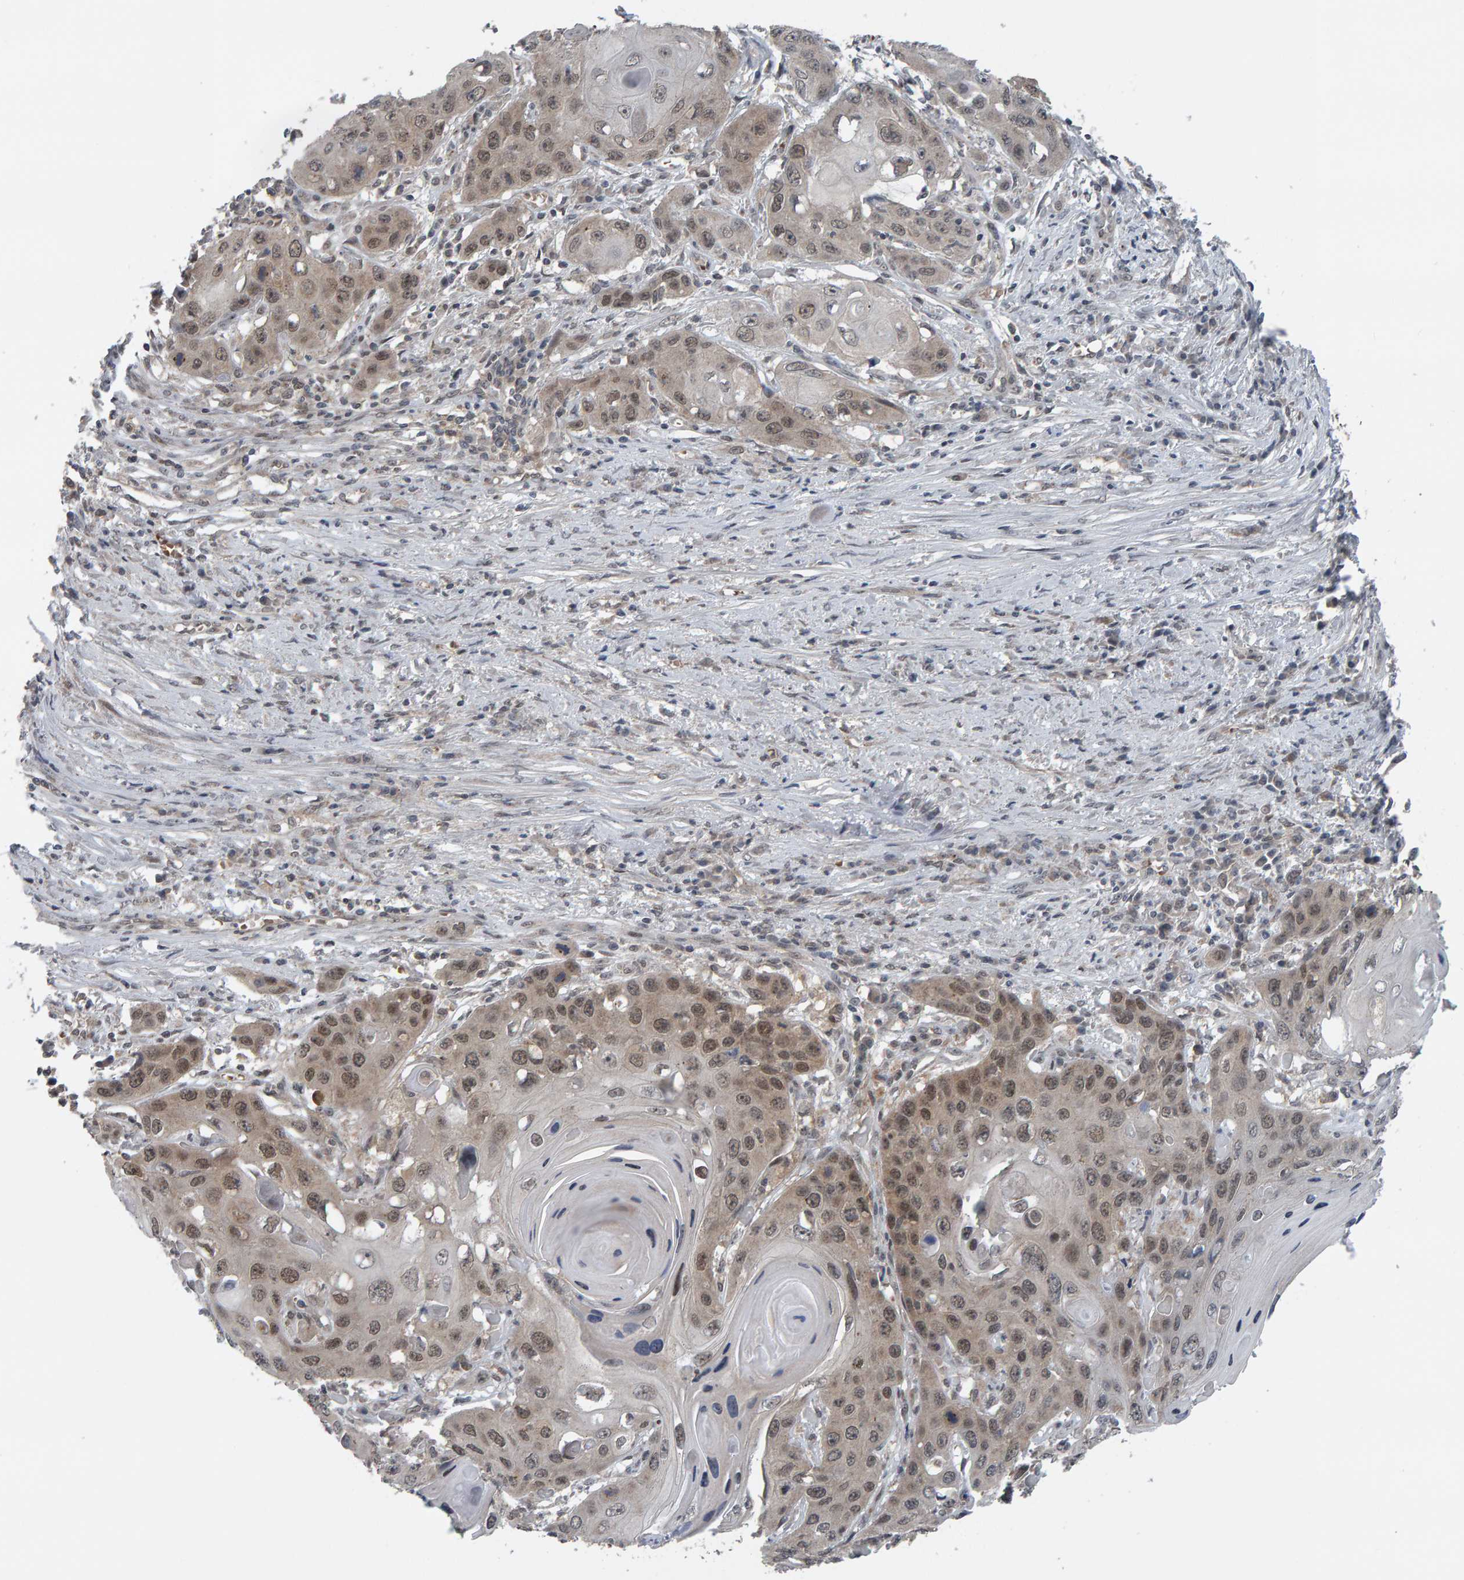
{"staining": {"intensity": "weak", "quantity": "25%-75%", "location": "cytoplasmic/membranous,nuclear"}, "tissue": "skin cancer", "cell_type": "Tumor cells", "image_type": "cancer", "snomed": [{"axis": "morphology", "description": "Squamous cell carcinoma, NOS"}, {"axis": "topography", "description": "Skin"}], "caption": "Approximately 25%-75% of tumor cells in squamous cell carcinoma (skin) reveal weak cytoplasmic/membranous and nuclear protein expression as visualized by brown immunohistochemical staining.", "gene": "COASY", "patient": {"sex": "male", "age": 55}}